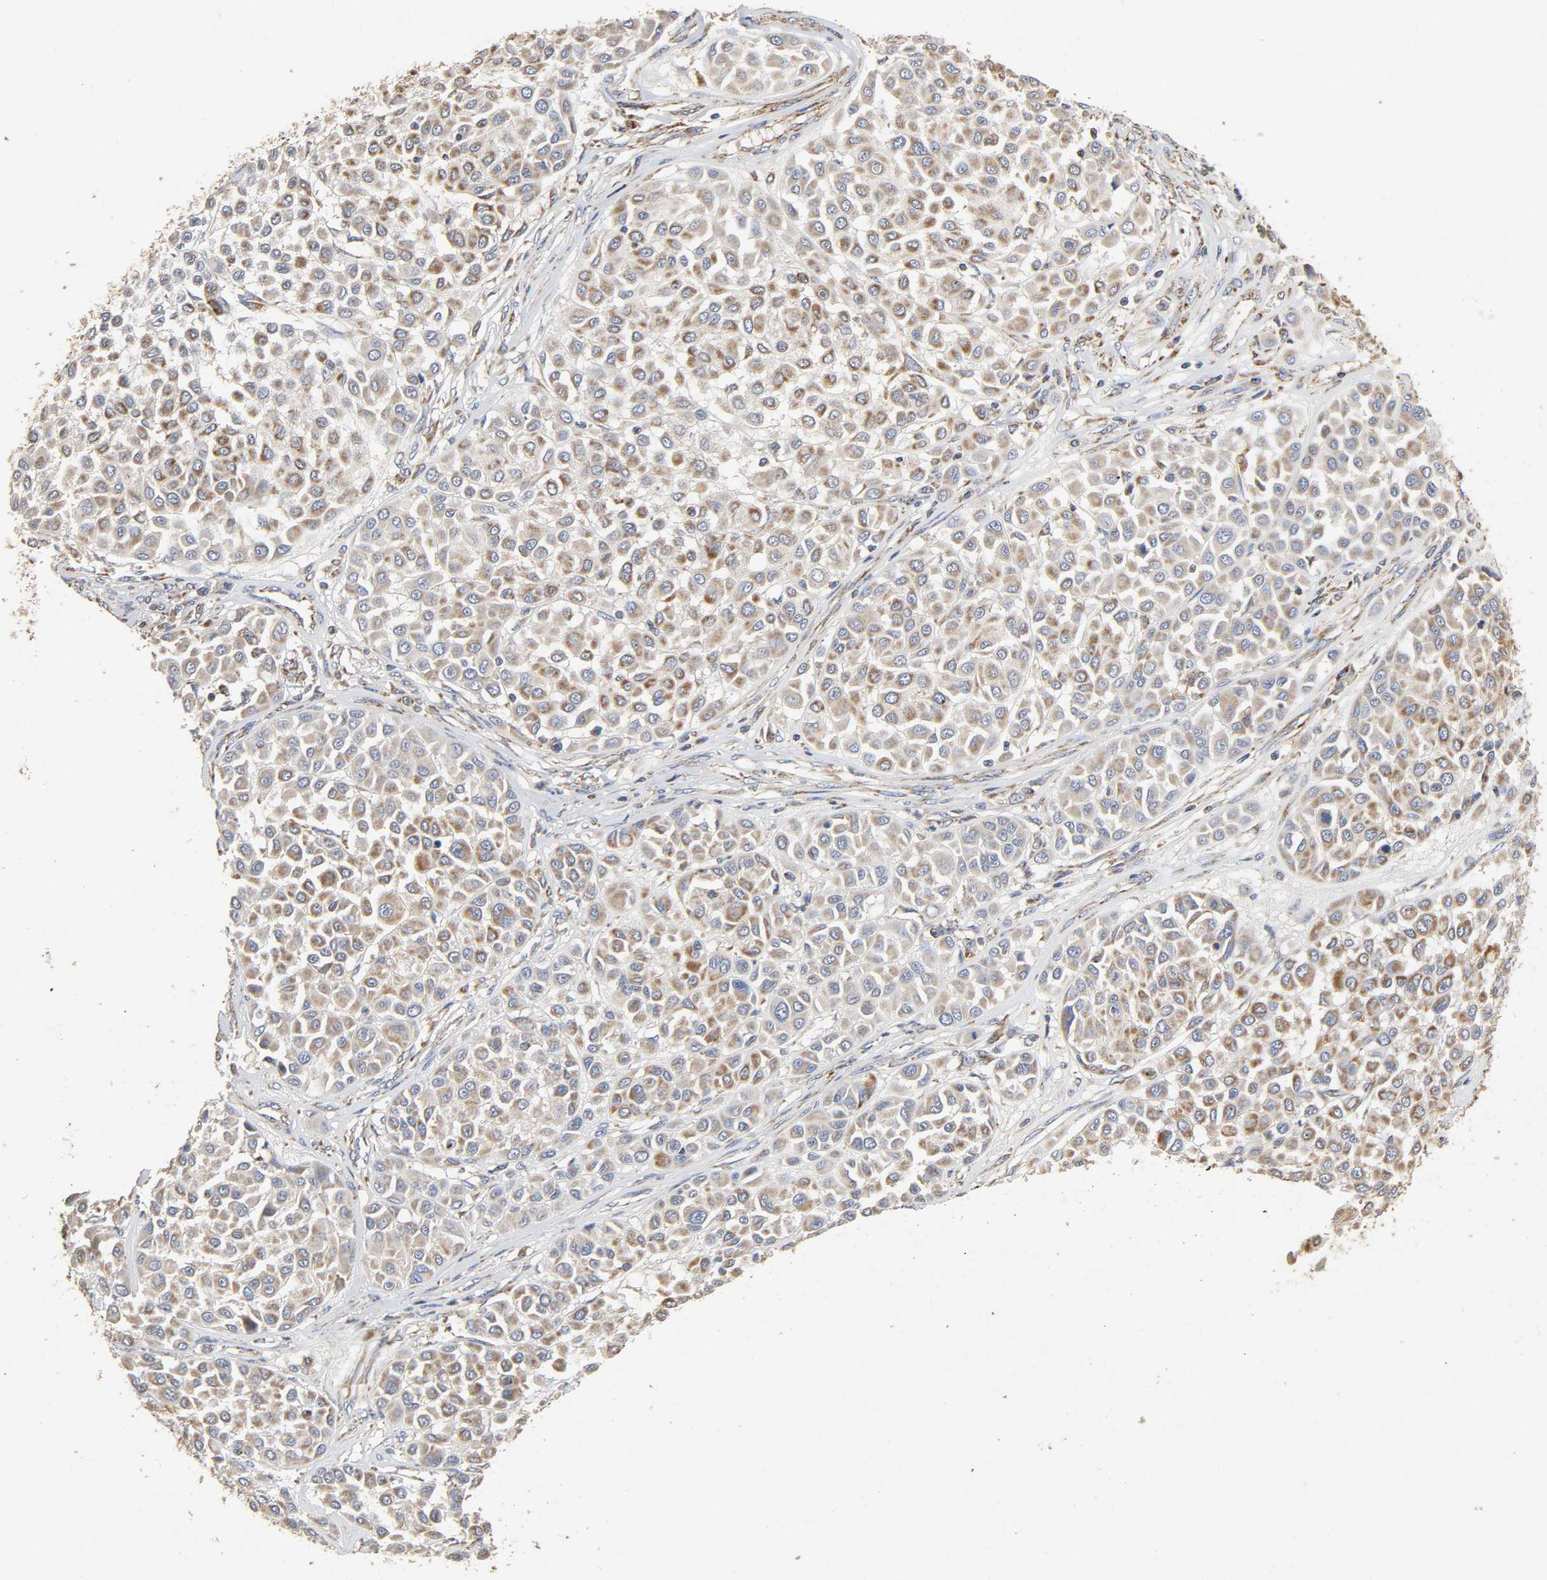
{"staining": {"intensity": "moderate", "quantity": ">75%", "location": "cytoplasmic/membranous"}, "tissue": "melanoma", "cell_type": "Tumor cells", "image_type": "cancer", "snomed": [{"axis": "morphology", "description": "Malignant melanoma, Metastatic site"}, {"axis": "topography", "description": "Soft tissue"}], "caption": "Tumor cells show moderate cytoplasmic/membranous expression in about >75% of cells in malignant melanoma (metastatic site). The protein is shown in brown color, while the nuclei are stained blue.", "gene": "NDUFS3", "patient": {"sex": "male", "age": 41}}